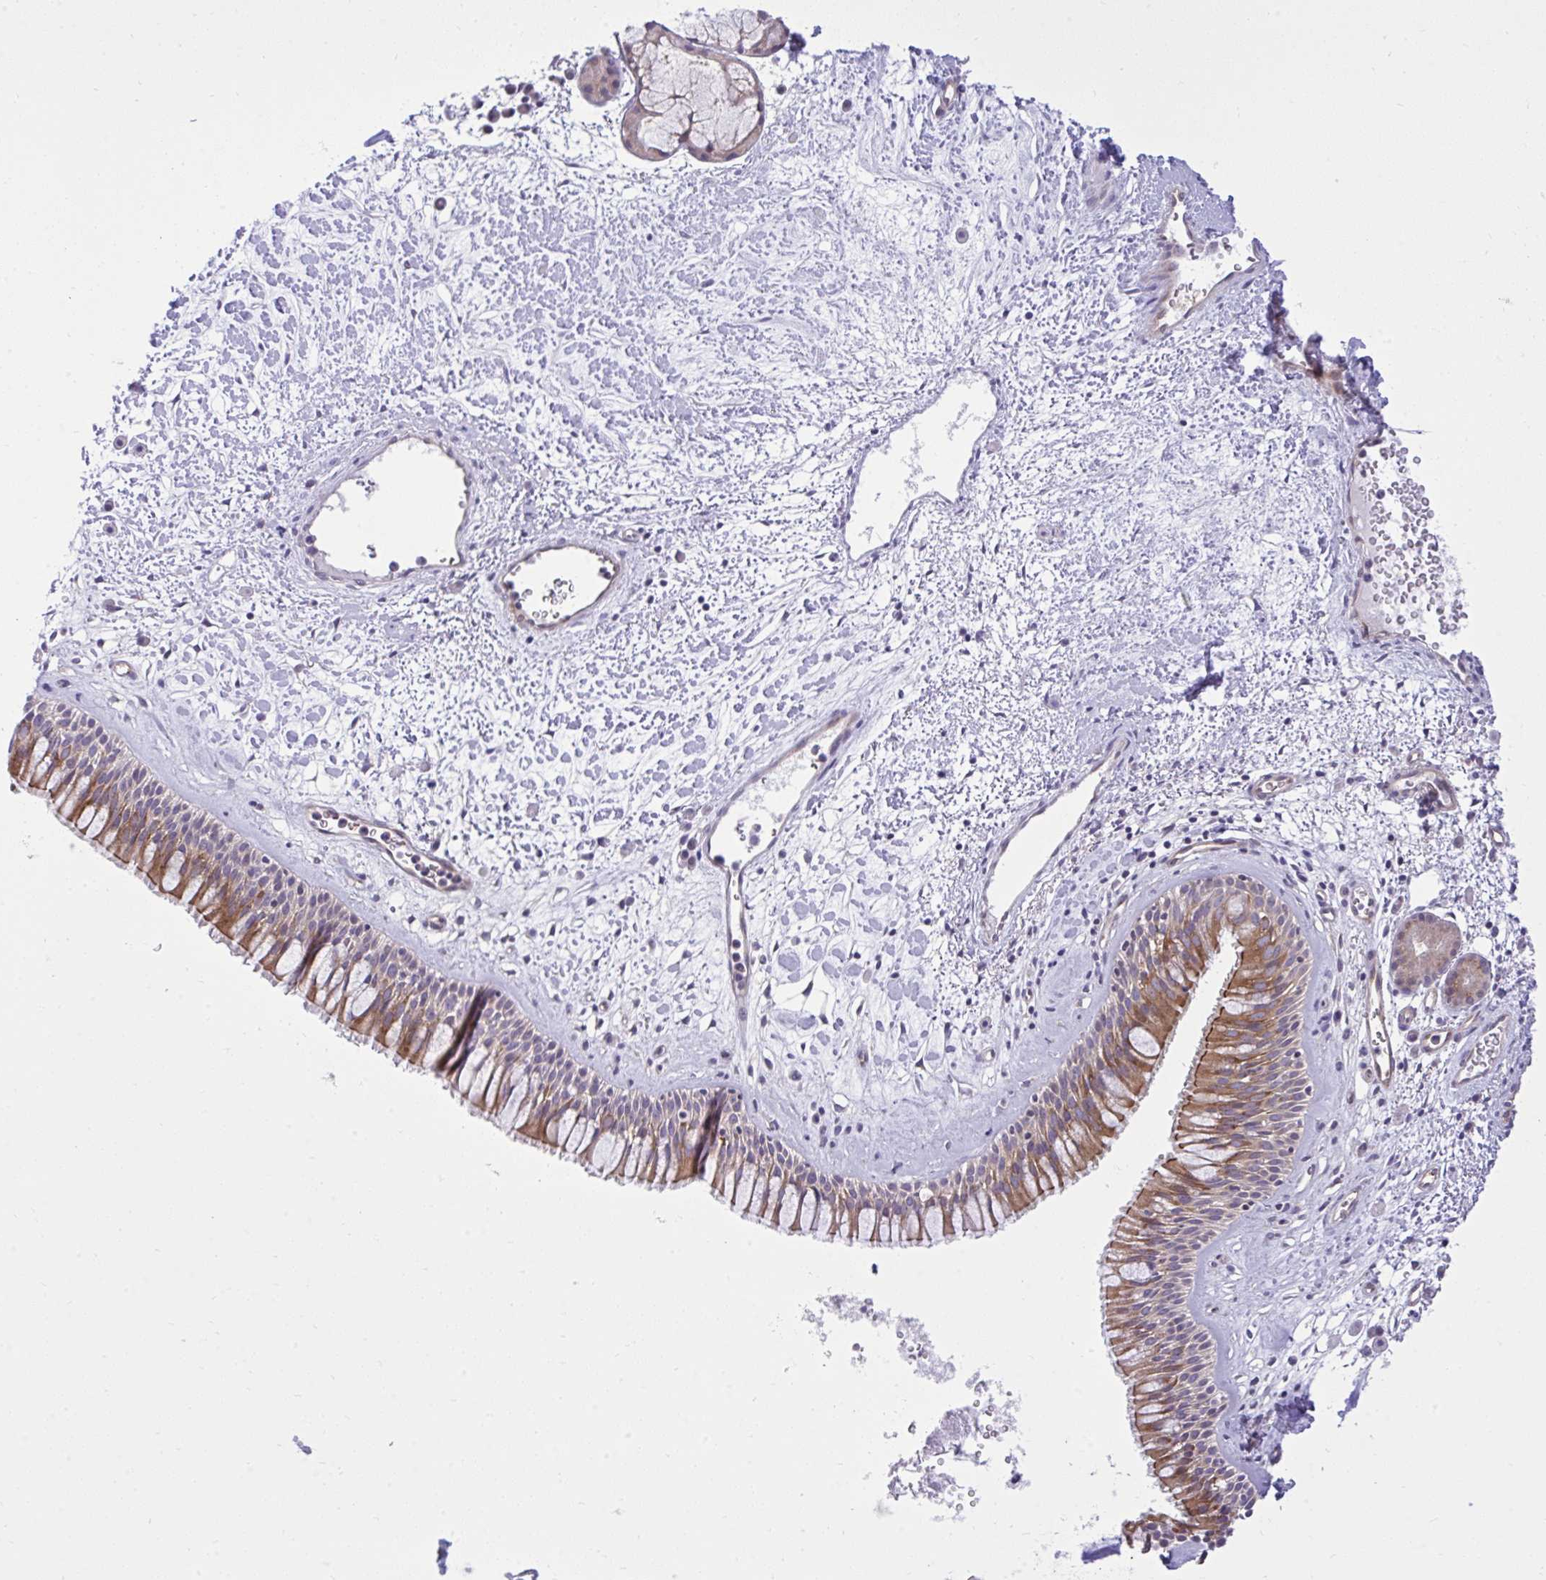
{"staining": {"intensity": "moderate", "quantity": "25%-75%", "location": "cytoplasmic/membranous,nuclear"}, "tissue": "nasopharynx", "cell_type": "Respiratory epithelial cells", "image_type": "normal", "snomed": [{"axis": "morphology", "description": "Normal tissue, NOS"}, {"axis": "topography", "description": "Nasopharynx"}], "caption": "IHC (DAB) staining of benign nasopharynx exhibits moderate cytoplasmic/membranous,nuclear protein expression in approximately 25%-75% of respiratory epithelial cells.", "gene": "PPP5C", "patient": {"sex": "male", "age": 65}}